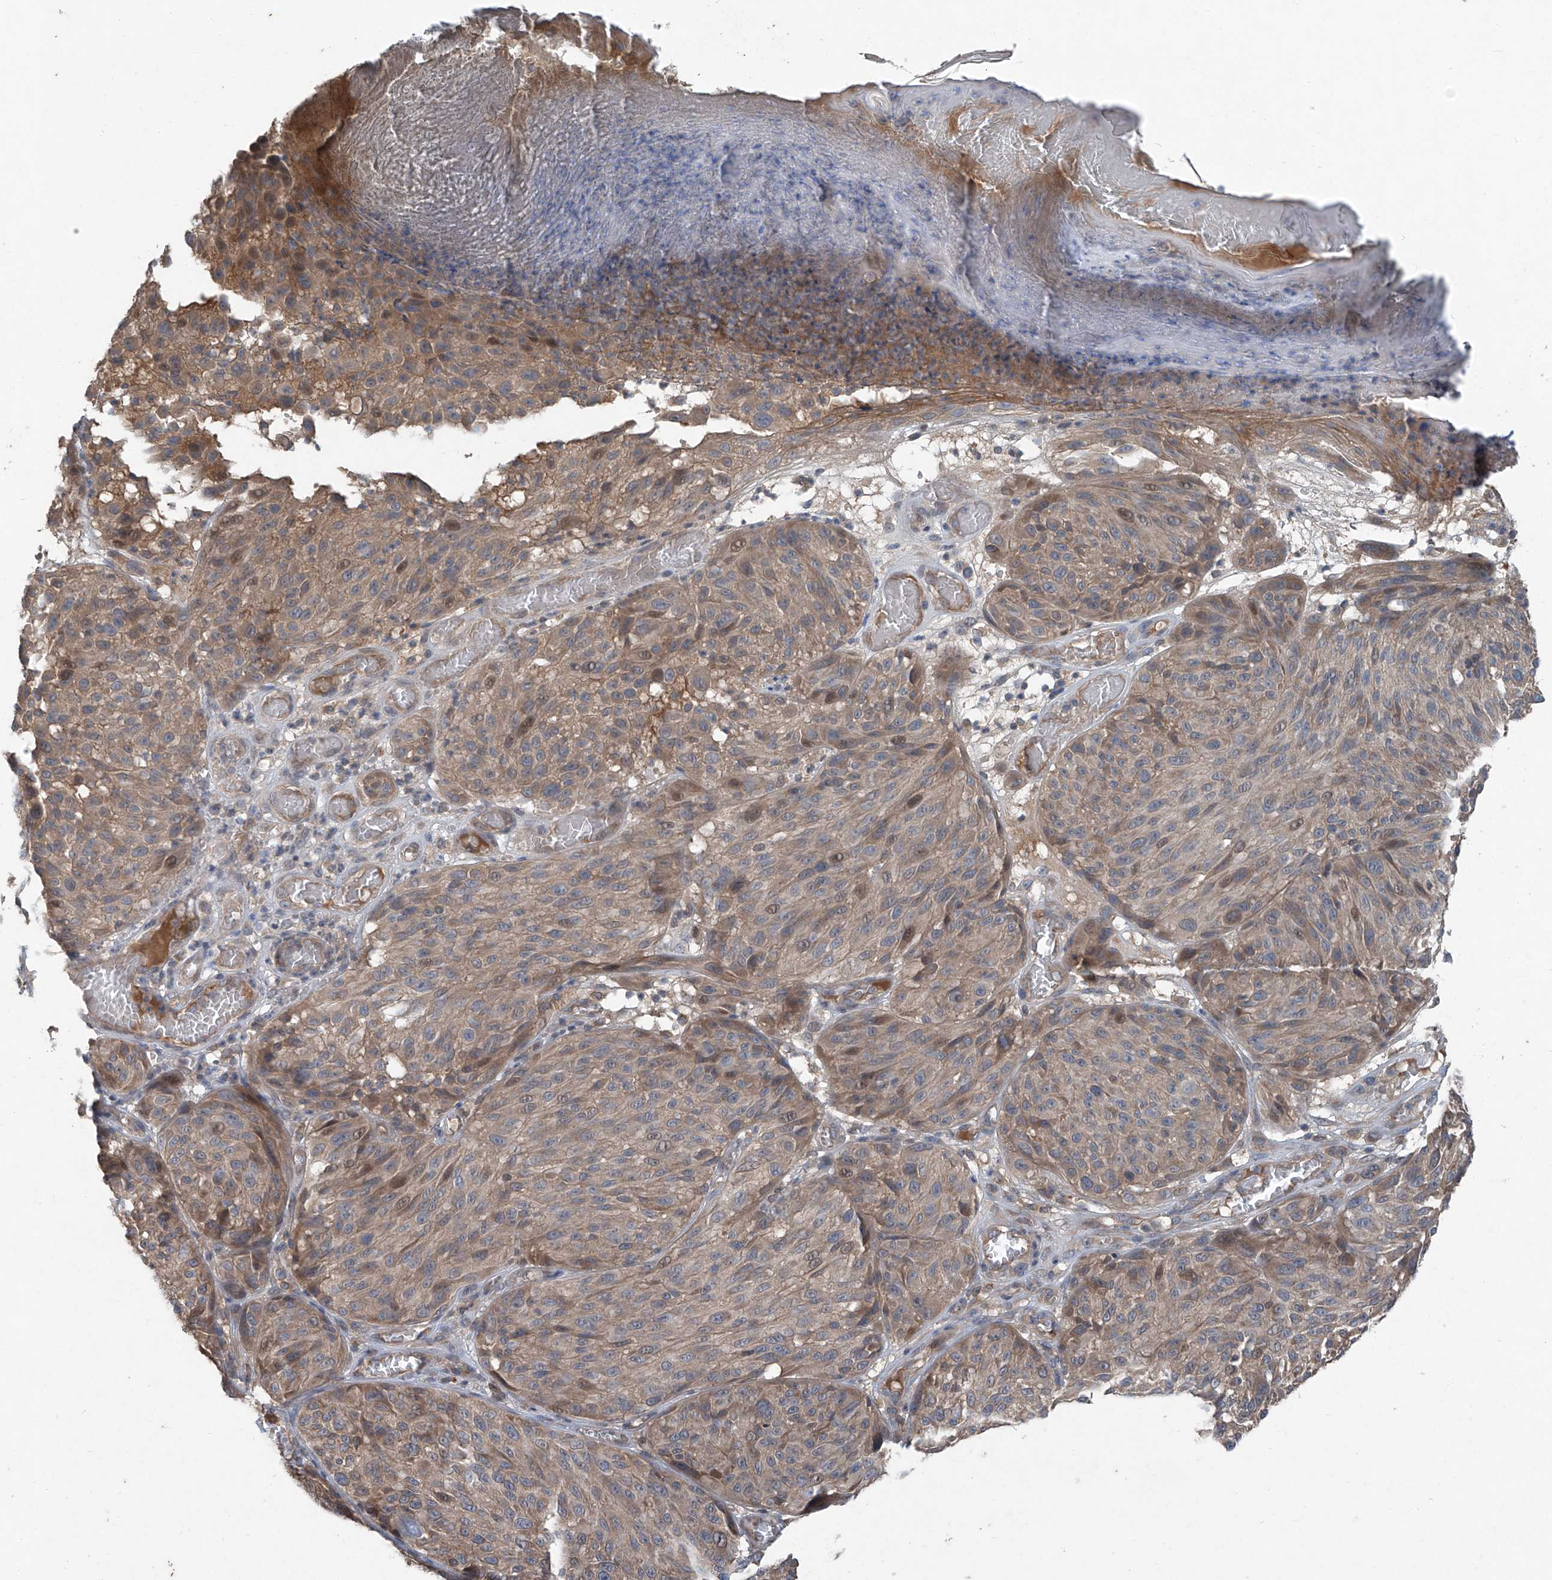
{"staining": {"intensity": "weak", "quantity": "25%-75%", "location": "cytoplasmic/membranous"}, "tissue": "melanoma", "cell_type": "Tumor cells", "image_type": "cancer", "snomed": [{"axis": "morphology", "description": "Malignant melanoma, NOS"}, {"axis": "topography", "description": "Skin"}], "caption": "Protein staining reveals weak cytoplasmic/membranous expression in about 25%-75% of tumor cells in malignant melanoma.", "gene": "FOXRED2", "patient": {"sex": "male", "age": 83}}